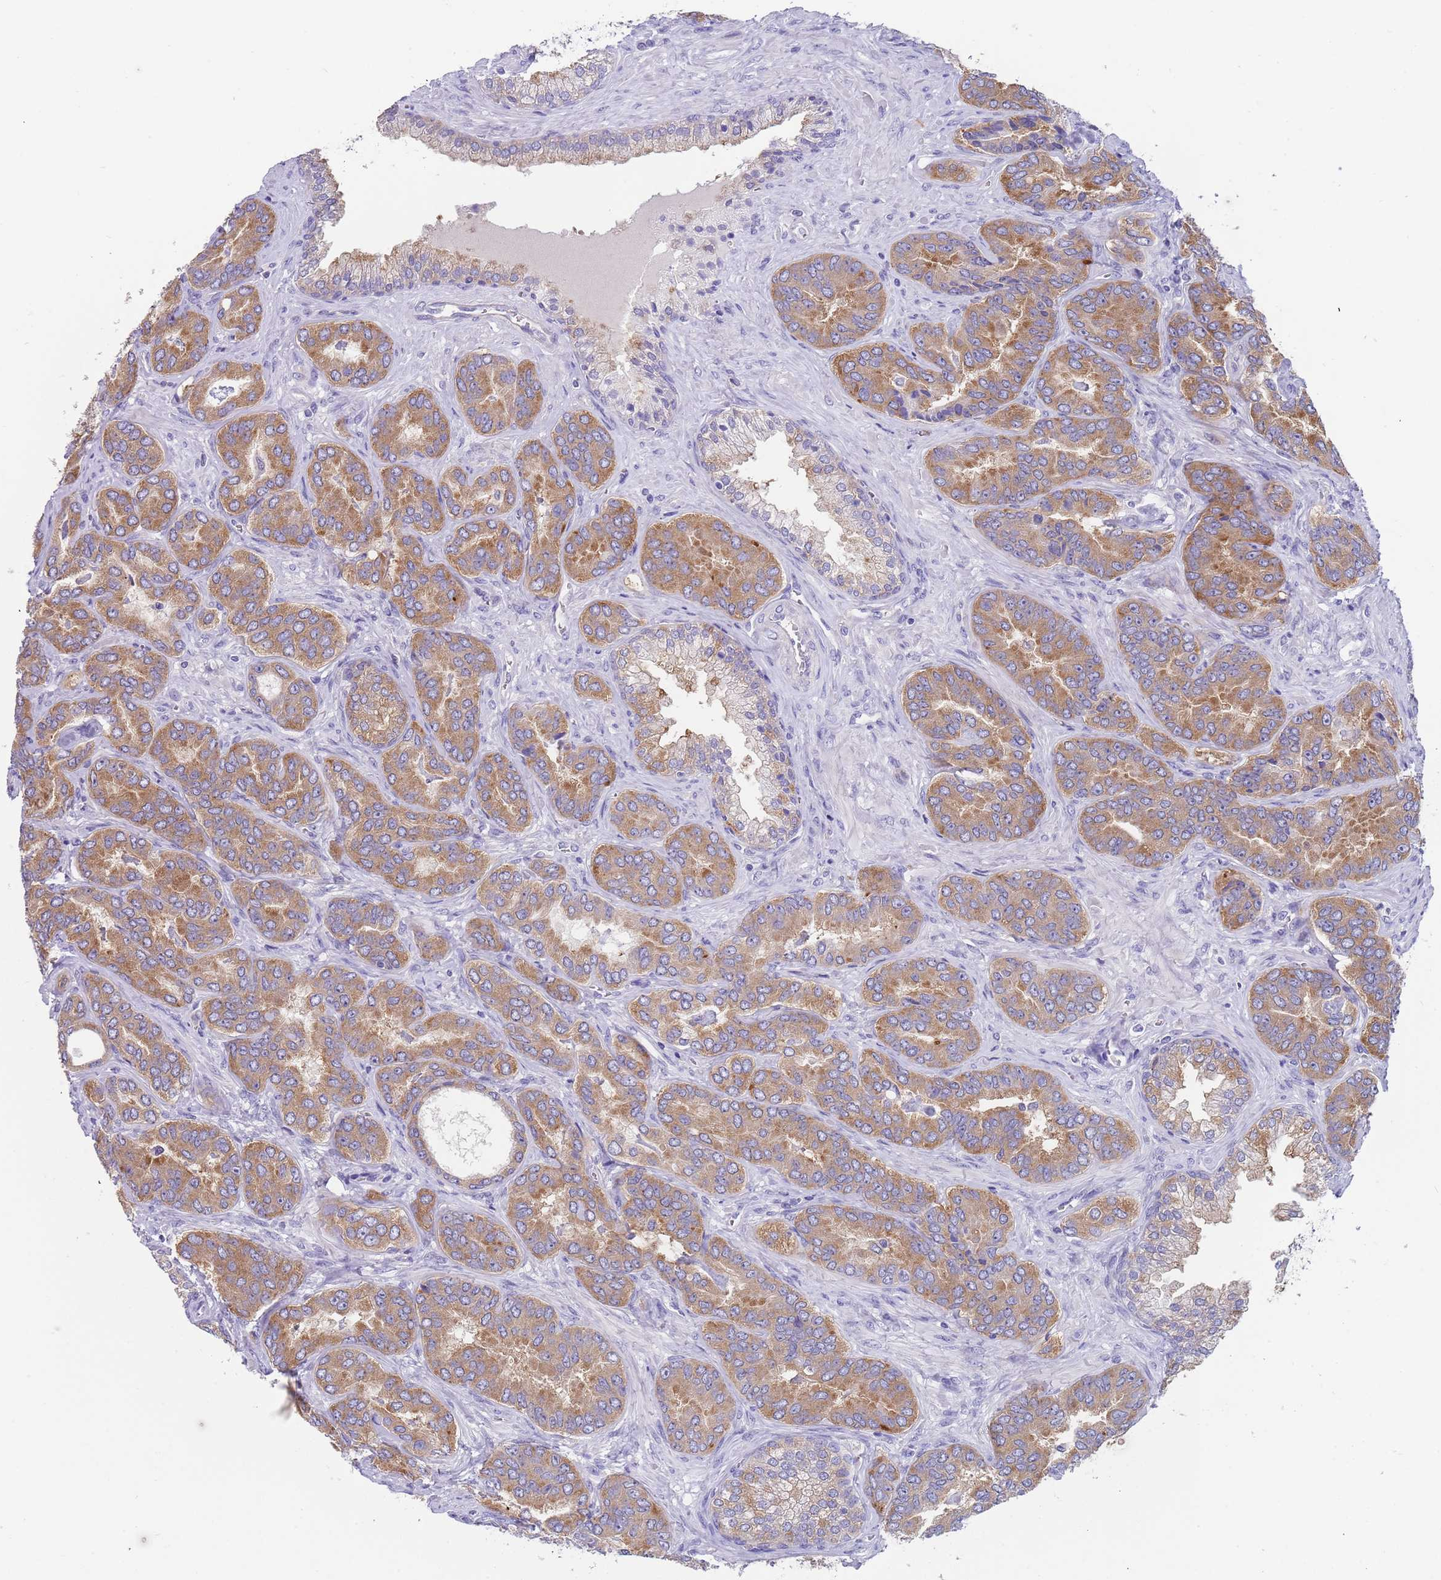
{"staining": {"intensity": "moderate", "quantity": ">75%", "location": "cytoplasmic/membranous"}, "tissue": "prostate cancer", "cell_type": "Tumor cells", "image_type": "cancer", "snomed": [{"axis": "morphology", "description": "Adenocarcinoma, High grade"}, {"axis": "topography", "description": "Prostate"}], "caption": "IHC of prostate cancer reveals medium levels of moderate cytoplasmic/membranous positivity in about >75% of tumor cells.", "gene": "TYW1", "patient": {"sex": "male", "age": 72}}